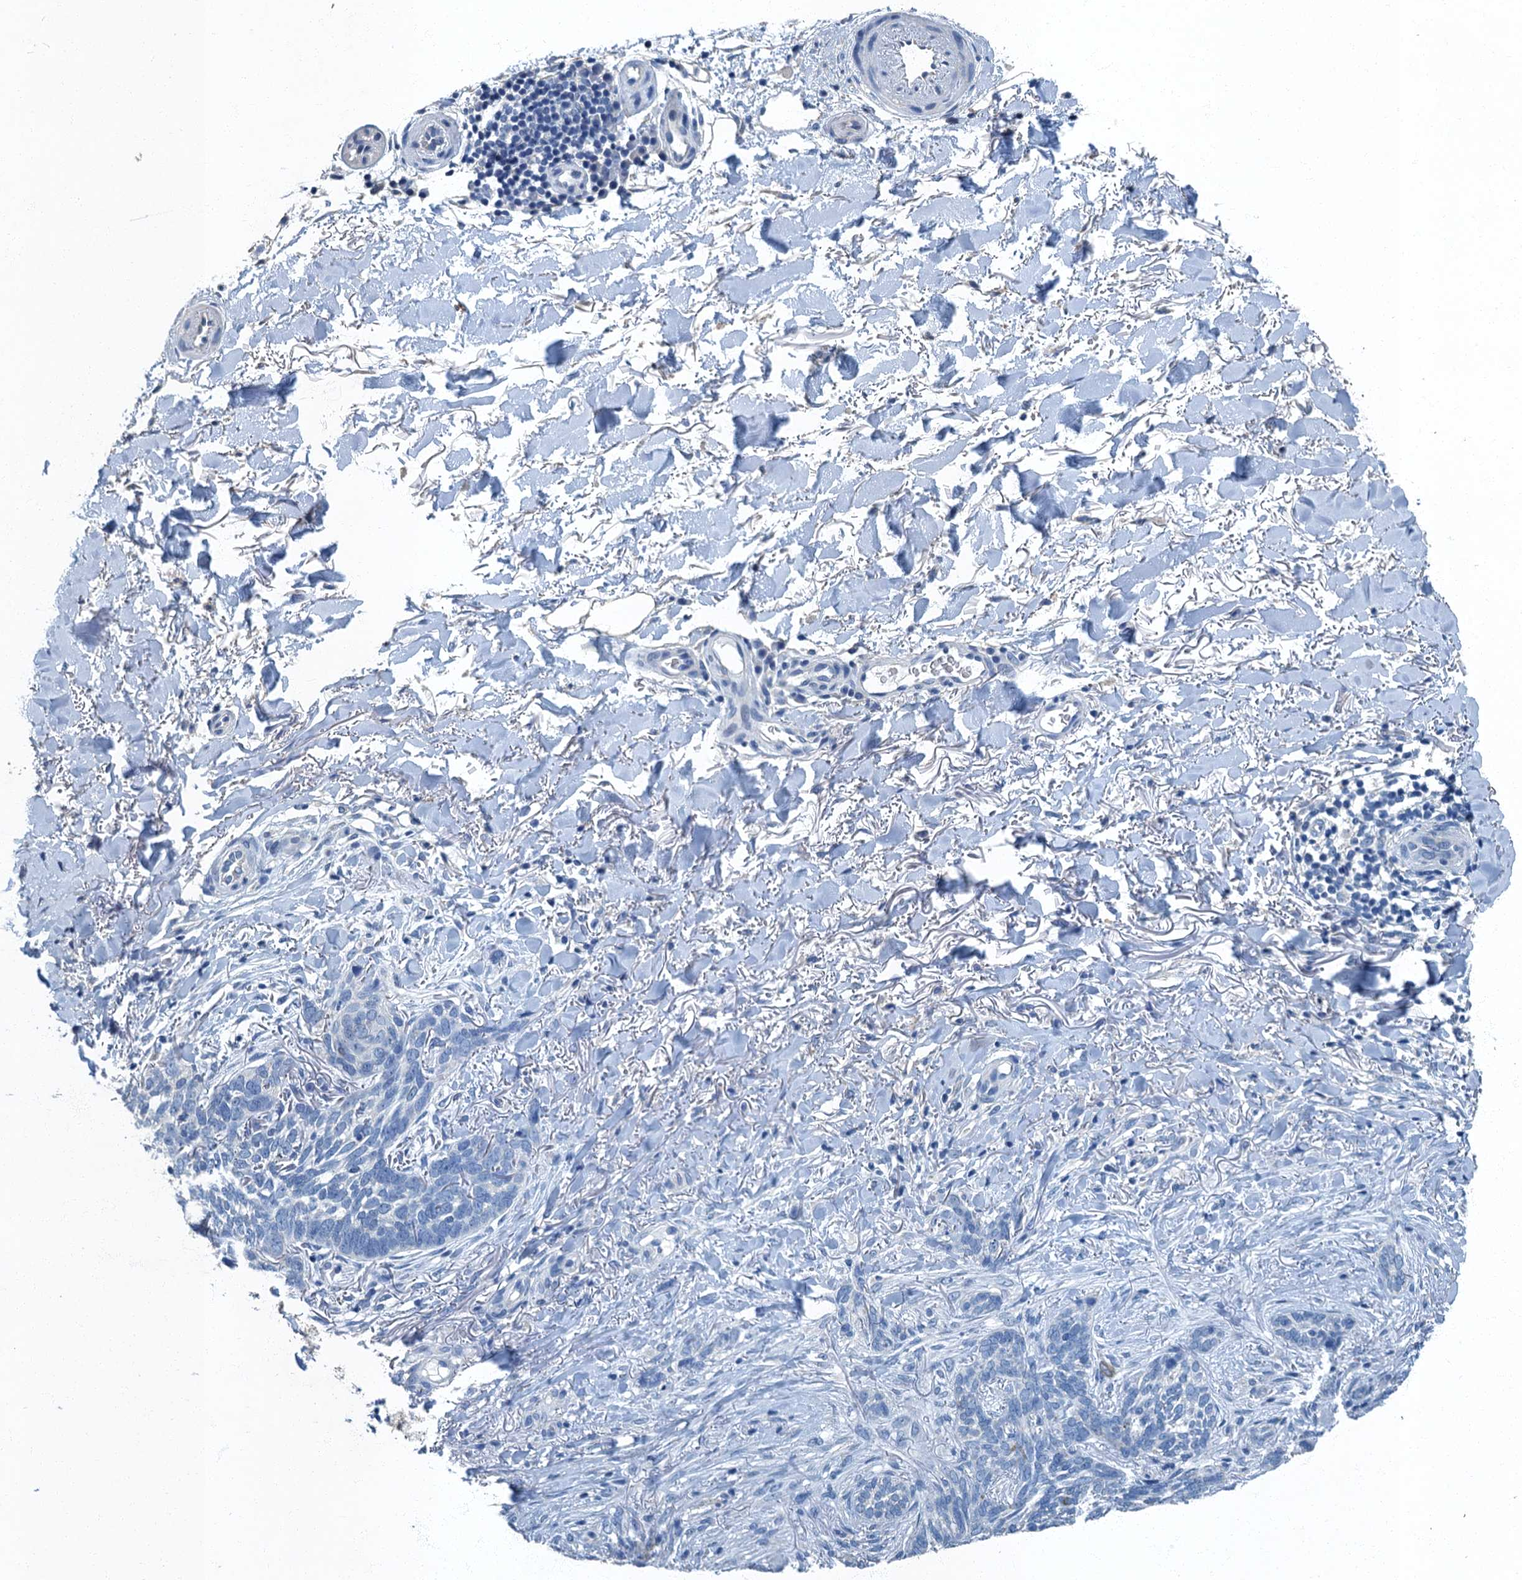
{"staining": {"intensity": "negative", "quantity": "none", "location": "none"}, "tissue": "skin cancer", "cell_type": "Tumor cells", "image_type": "cancer", "snomed": [{"axis": "morphology", "description": "Normal tissue, NOS"}, {"axis": "morphology", "description": "Basal cell carcinoma"}, {"axis": "topography", "description": "Skin"}], "caption": "The immunohistochemistry micrograph has no significant staining in tumor cells of skin cancer tissue.", "gene": "GADL1", "patient": {"sex": "female", "age": 67}}